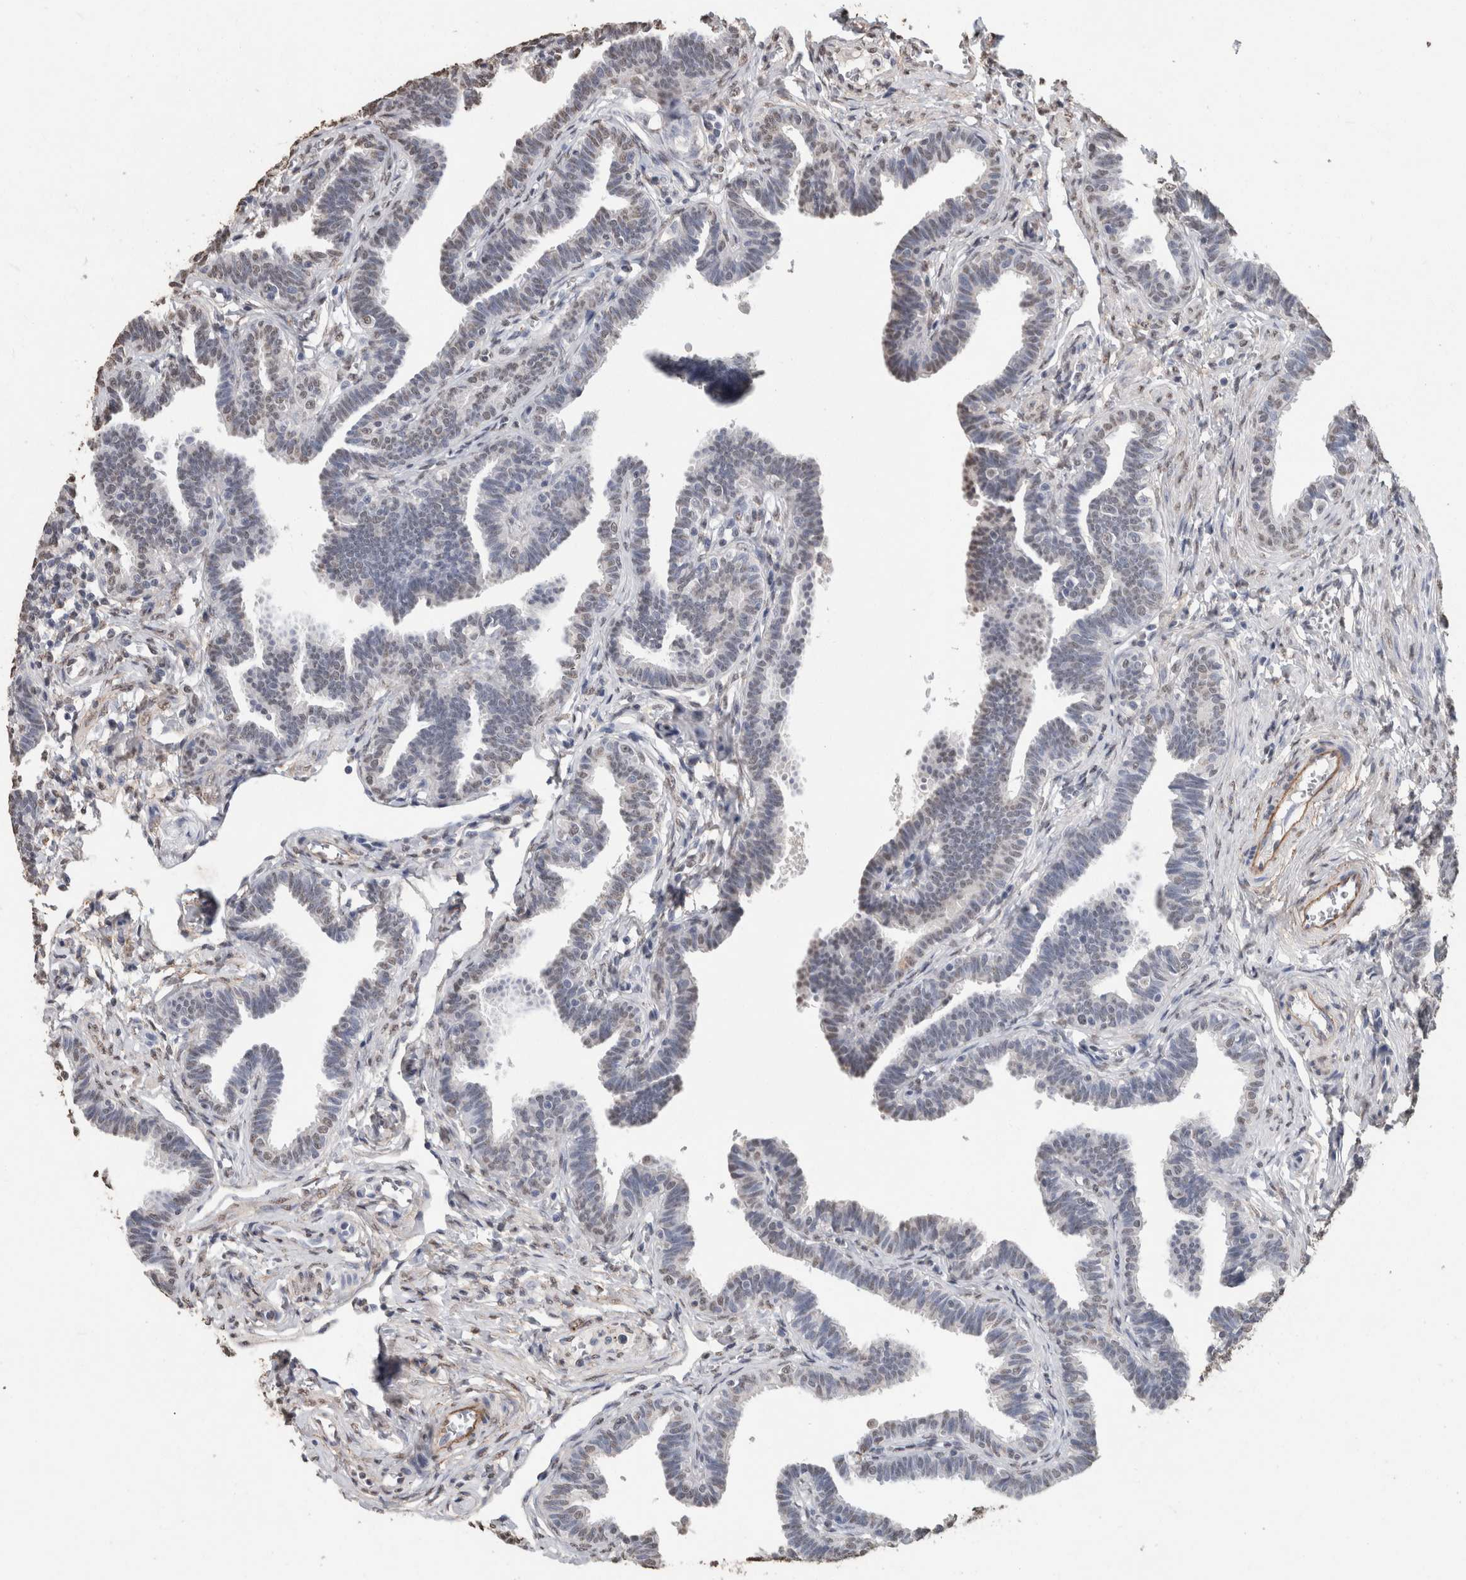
{"staining": {"intensity": "weak", "quantity": "<25%", "location": "nuclear"}, "tissue": "fallopian tube", "cell_type": "Glandular cells", "image_type": "normal", "snomed": [{"axis": "morphology", "description": "Normal tissue, NOS"}, {"axis": "topography", "description": "Fallopian tube"}, {"axis": "topography", "description": "Ovary"}], "caption": "An IHC image of normal fallopian tube is shown. There is no staining in glandular cells of fallopian tube. (DAB (3,3'-diaminobenzidine) immunohistochemistry visualized using brightfield microscopy, high magnification).", "gene": "LTBP1", "patient": {"sex": "female", "age": 23}}